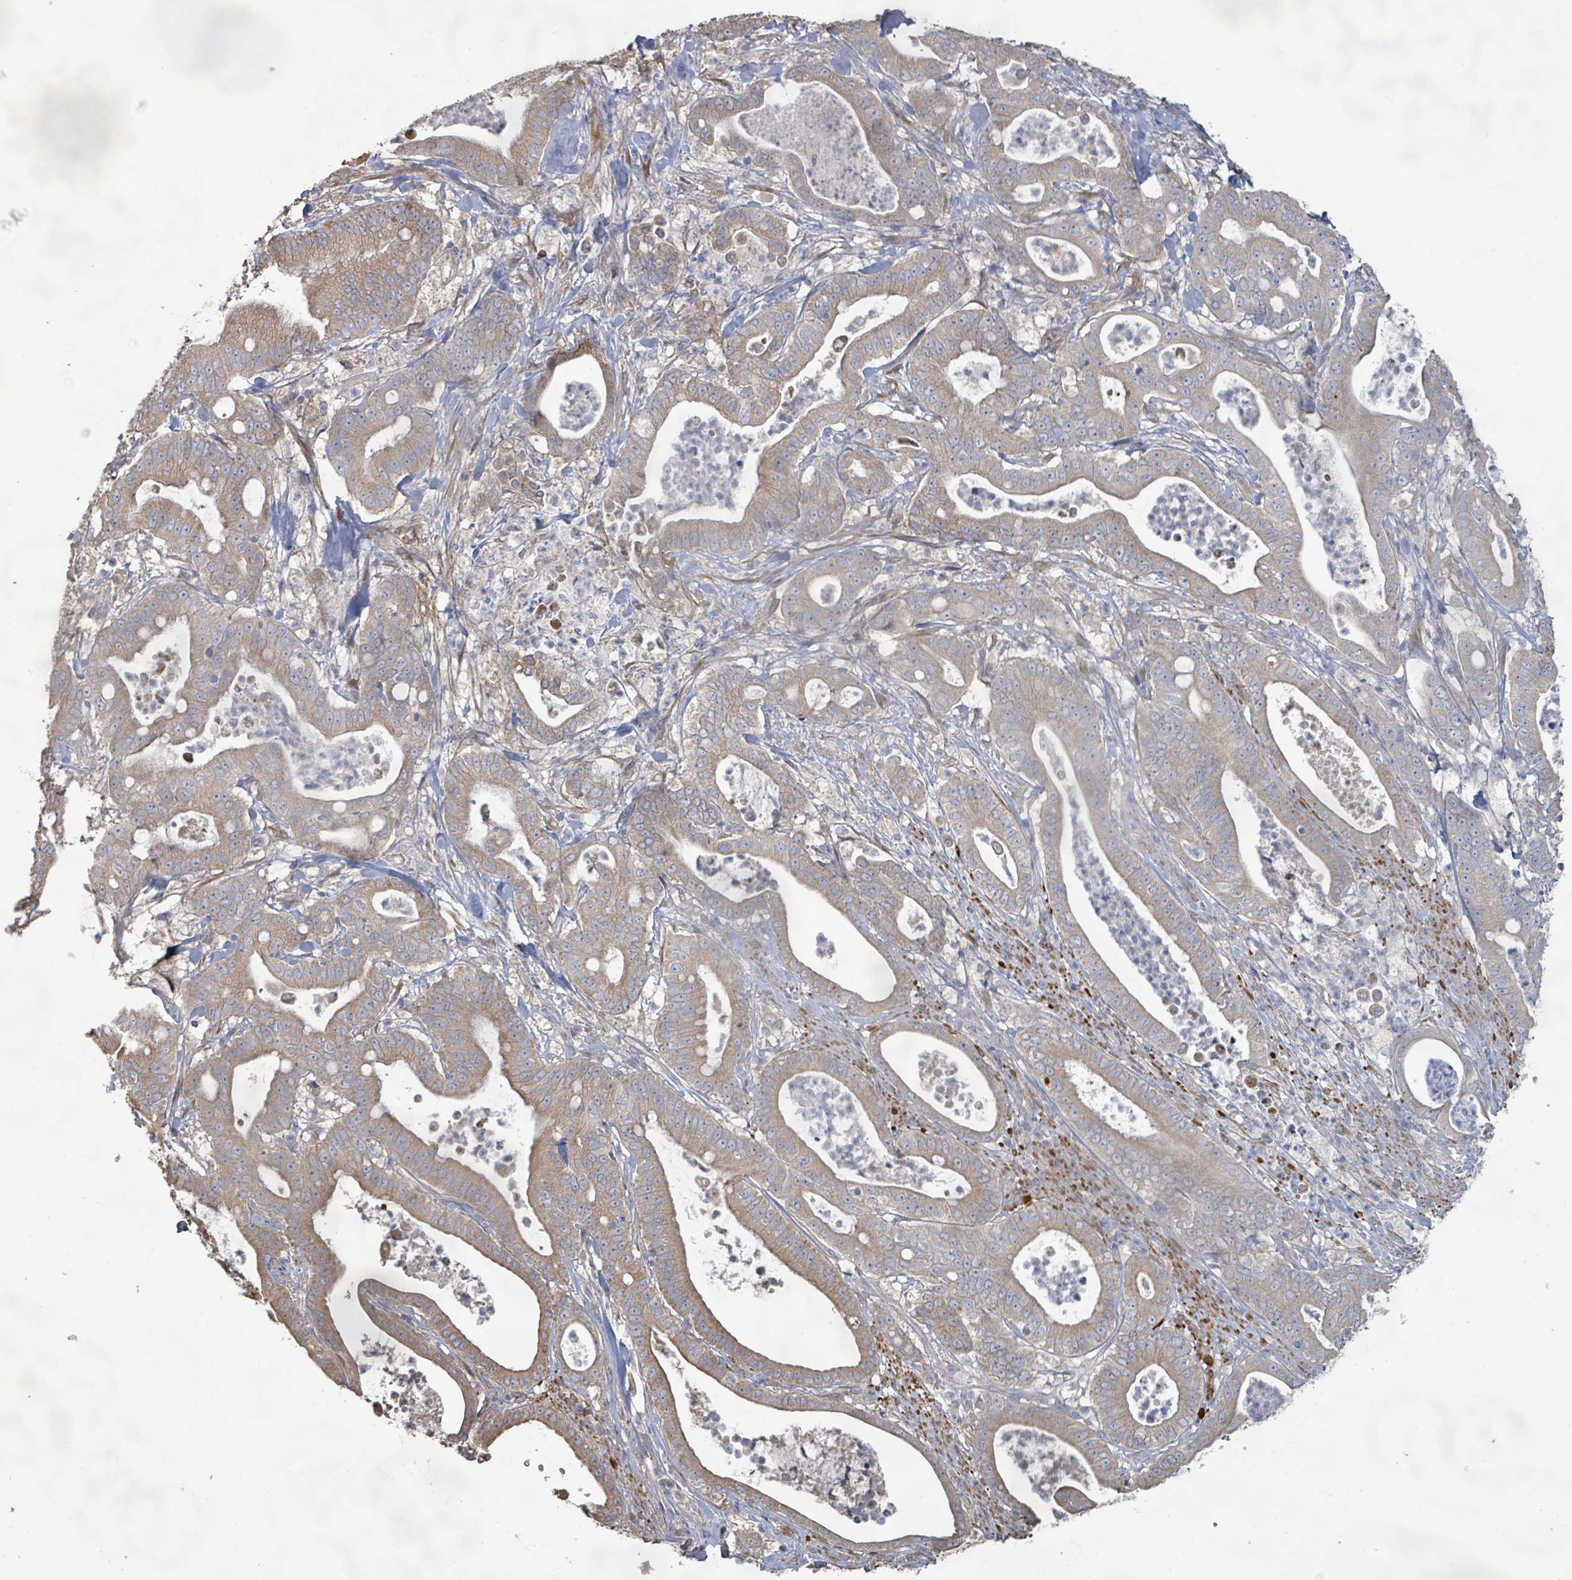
{"staining": {"intensity": "moderate", "quantity": "25%-75%", "location": "cytoplasmic/membranous"}, "tissue": "pancreatic cancer", "cell_type": "Tumor cells", "image_type": "cancer", "snomed": [{"axis": "morphology", "description": "Adenocarcinoma, NOS"}, {"axis": "topography", "description": "Pancreas"}], "caption": "High-power microscopy captured an IHC histopathology image of pancreatic cancer, revealing moderate cytoplasmic/membranous expression in about 25%-75% of tumor cells.", "gene": "KCNS2", "patient": {"sex": "male", "age": 71}}